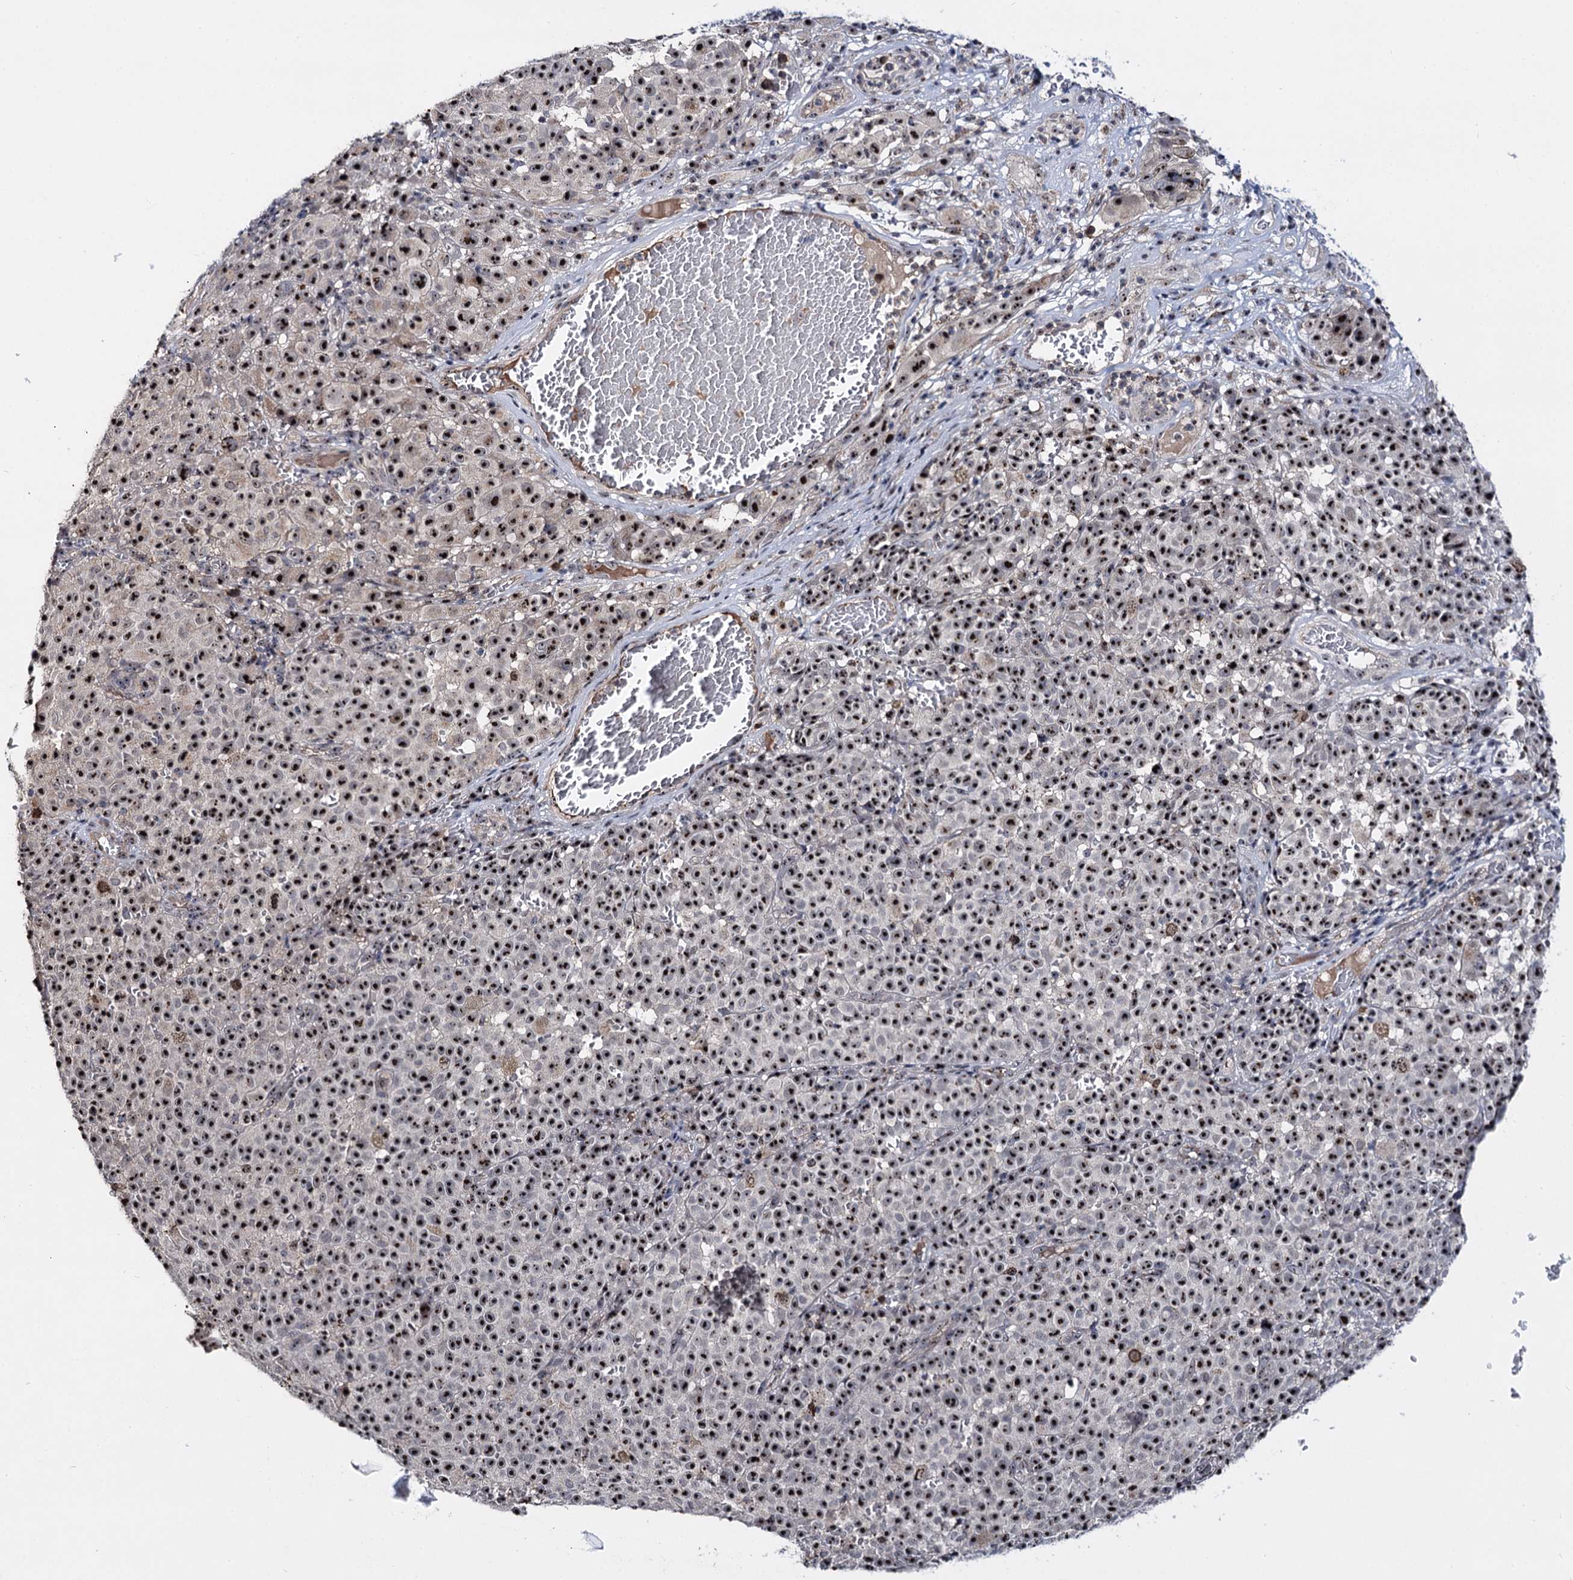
{"staining": {"intensity": "strong", "quantity": ">75%", "location": "nuclear"}, "tissue": "melanoma", "cell_type": "Tumor cells", "image_type": "cancer", "snomed": [{"axis": "morphology", "description": "Malignant melanoma, NOS"}, {"axis": "topography", "description": "Skin"}], "caption": "Immunohistochemistry staining of malignant melanoma, which exhibits high levels of strong nuclear staining in about >75% of tumor cells indicating strong nuclear protein expression. The staining was performed using DAB (3,3'-diaminobenzidine) (brown) for protein detection and nuclei were counterstained in hematoxylin (blue).", "gene": "SUPT20H", "patient": {"sex": "female", "age": 82}}